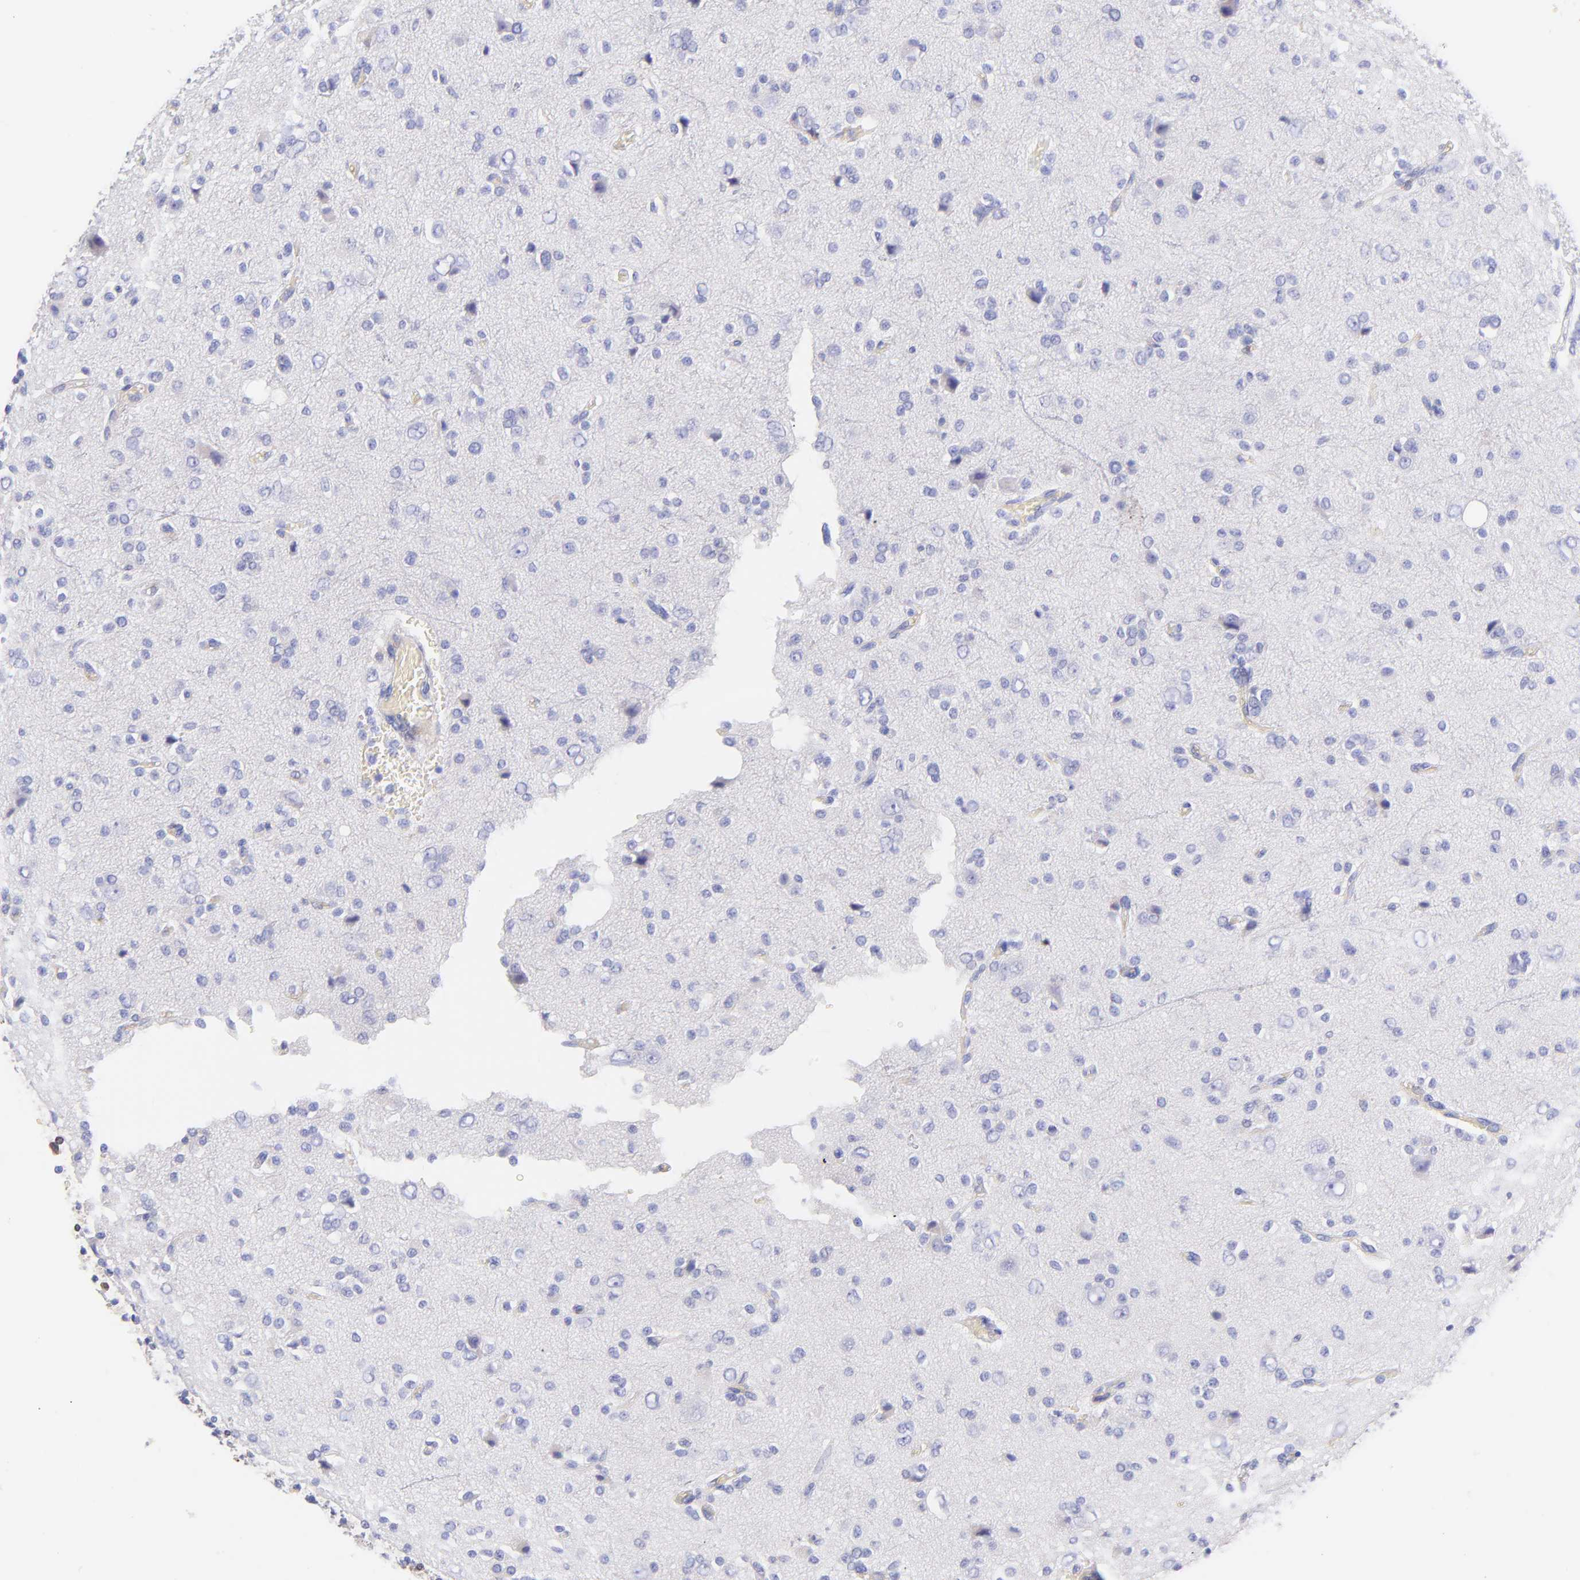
{"staining": {"intensity": "negative", "quantity": "none", "location": "none"}, "tissue": "glioma", "cell_type": "Tumor cells", "image_type": "cancer", "snomed": [{"axis": "morphology", "description": "Glioma, malignant, High grade"}, {"axis": "topography", "description": "Brain"}], "caption": "Immunohistochemistry (IHC) histopathology image of human malignant glioma (high-grade) stained for a protein (brown), which displays no staining in tumor cells. (IHC, brightfield microscopy, high magnification).", "gene": "FRMPD3", "patient": {"sex": "male", "age": 47}}